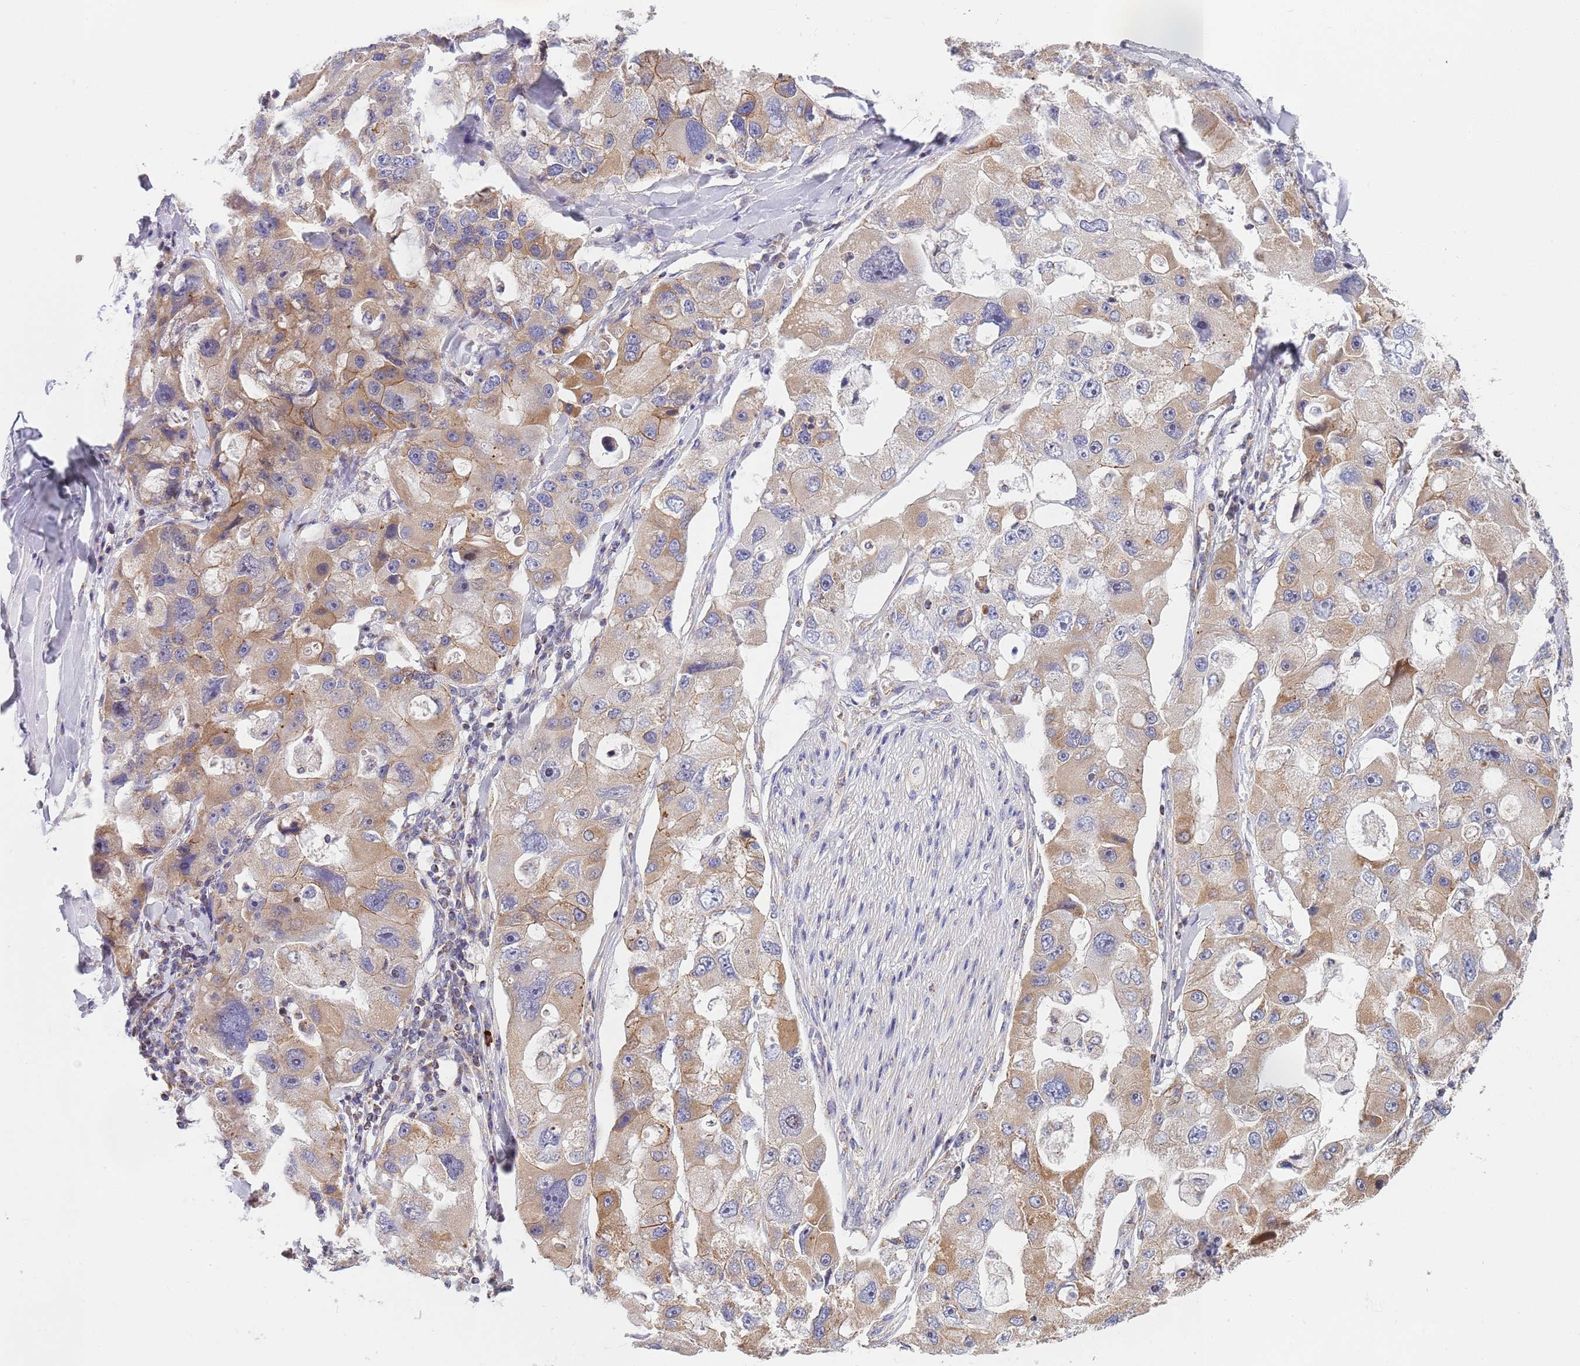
{"staining": {"intensity": "moderate", "quantity": "25%-75%", "location": "cytoplasmic/membranous"}, "tissue": "lung cancer", "cell_type": "Tumor cells", "image_type": "cancer", "snomed": [{"axis": "morphology", "description": "Adenocarcinoma, NOS"}, {"axis": "topography", "description": "Lung"}], "caption": "Moderate cytoplasmic/membranous protein staining is appreciated in approximately 25%-75% of tumor cells in lung cancer (adenocarcinoma).", "gene": "PWWP3A", "patient": {"sex": "female", "age": 54}}